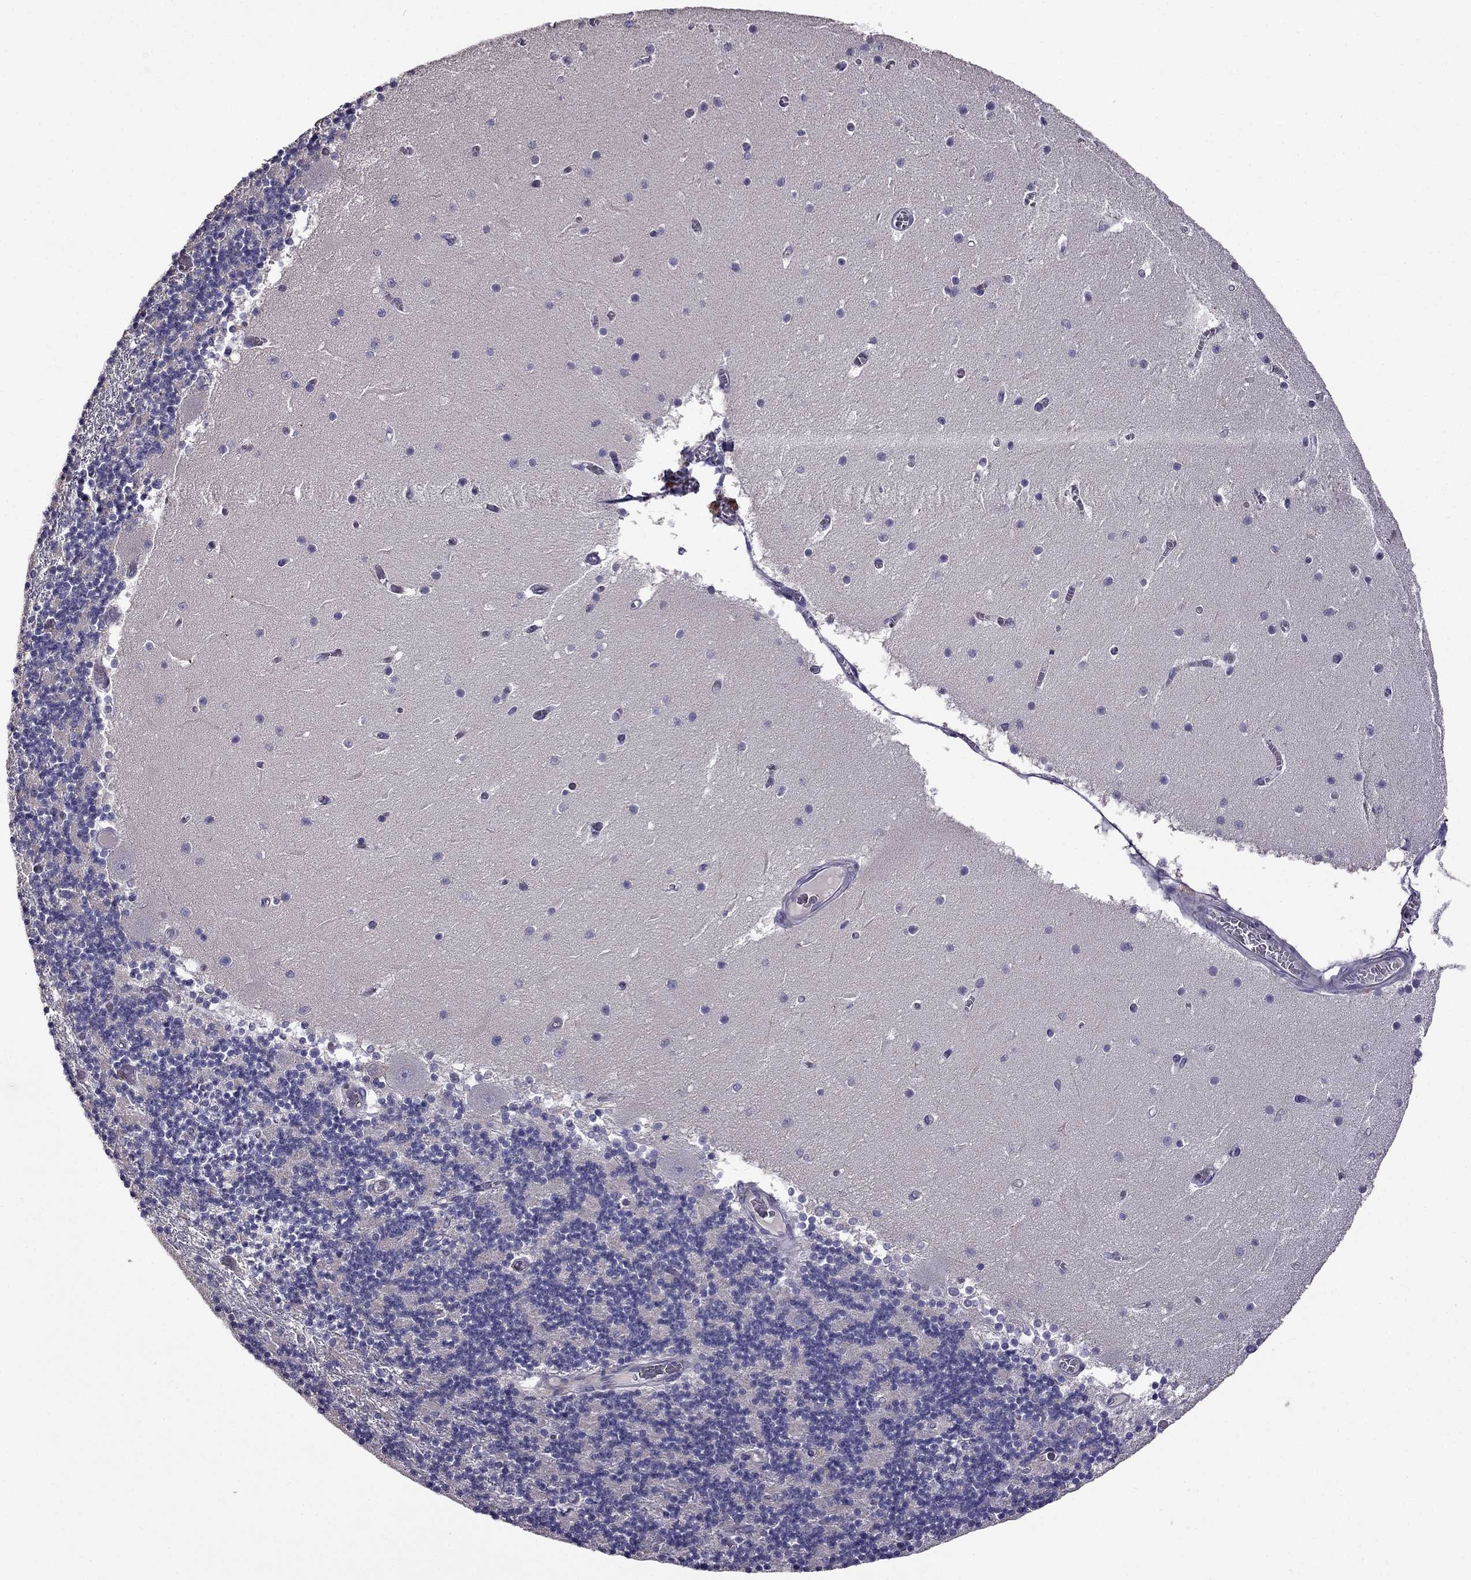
{"staining": {"intensity": "negative", "quantity": "none", "location": "none"}, "tissue": "cerebellum", "cell_type": "Cells in granular layer", "image_type": "normal", "snomed": [{"axis": "morphology", "description": "Normal tissue, NOS"}, {"axis": "topography", "description": "Cerebellum"}], "caption": "Cells in granular layer are negative for brown protein staining in unremarkable cerebellum. (Brightfield microscopy of DAB immunohistochemistry at high magnification).", "gene": "CDH9", "patient": {"sex": "female", "age": 28}}